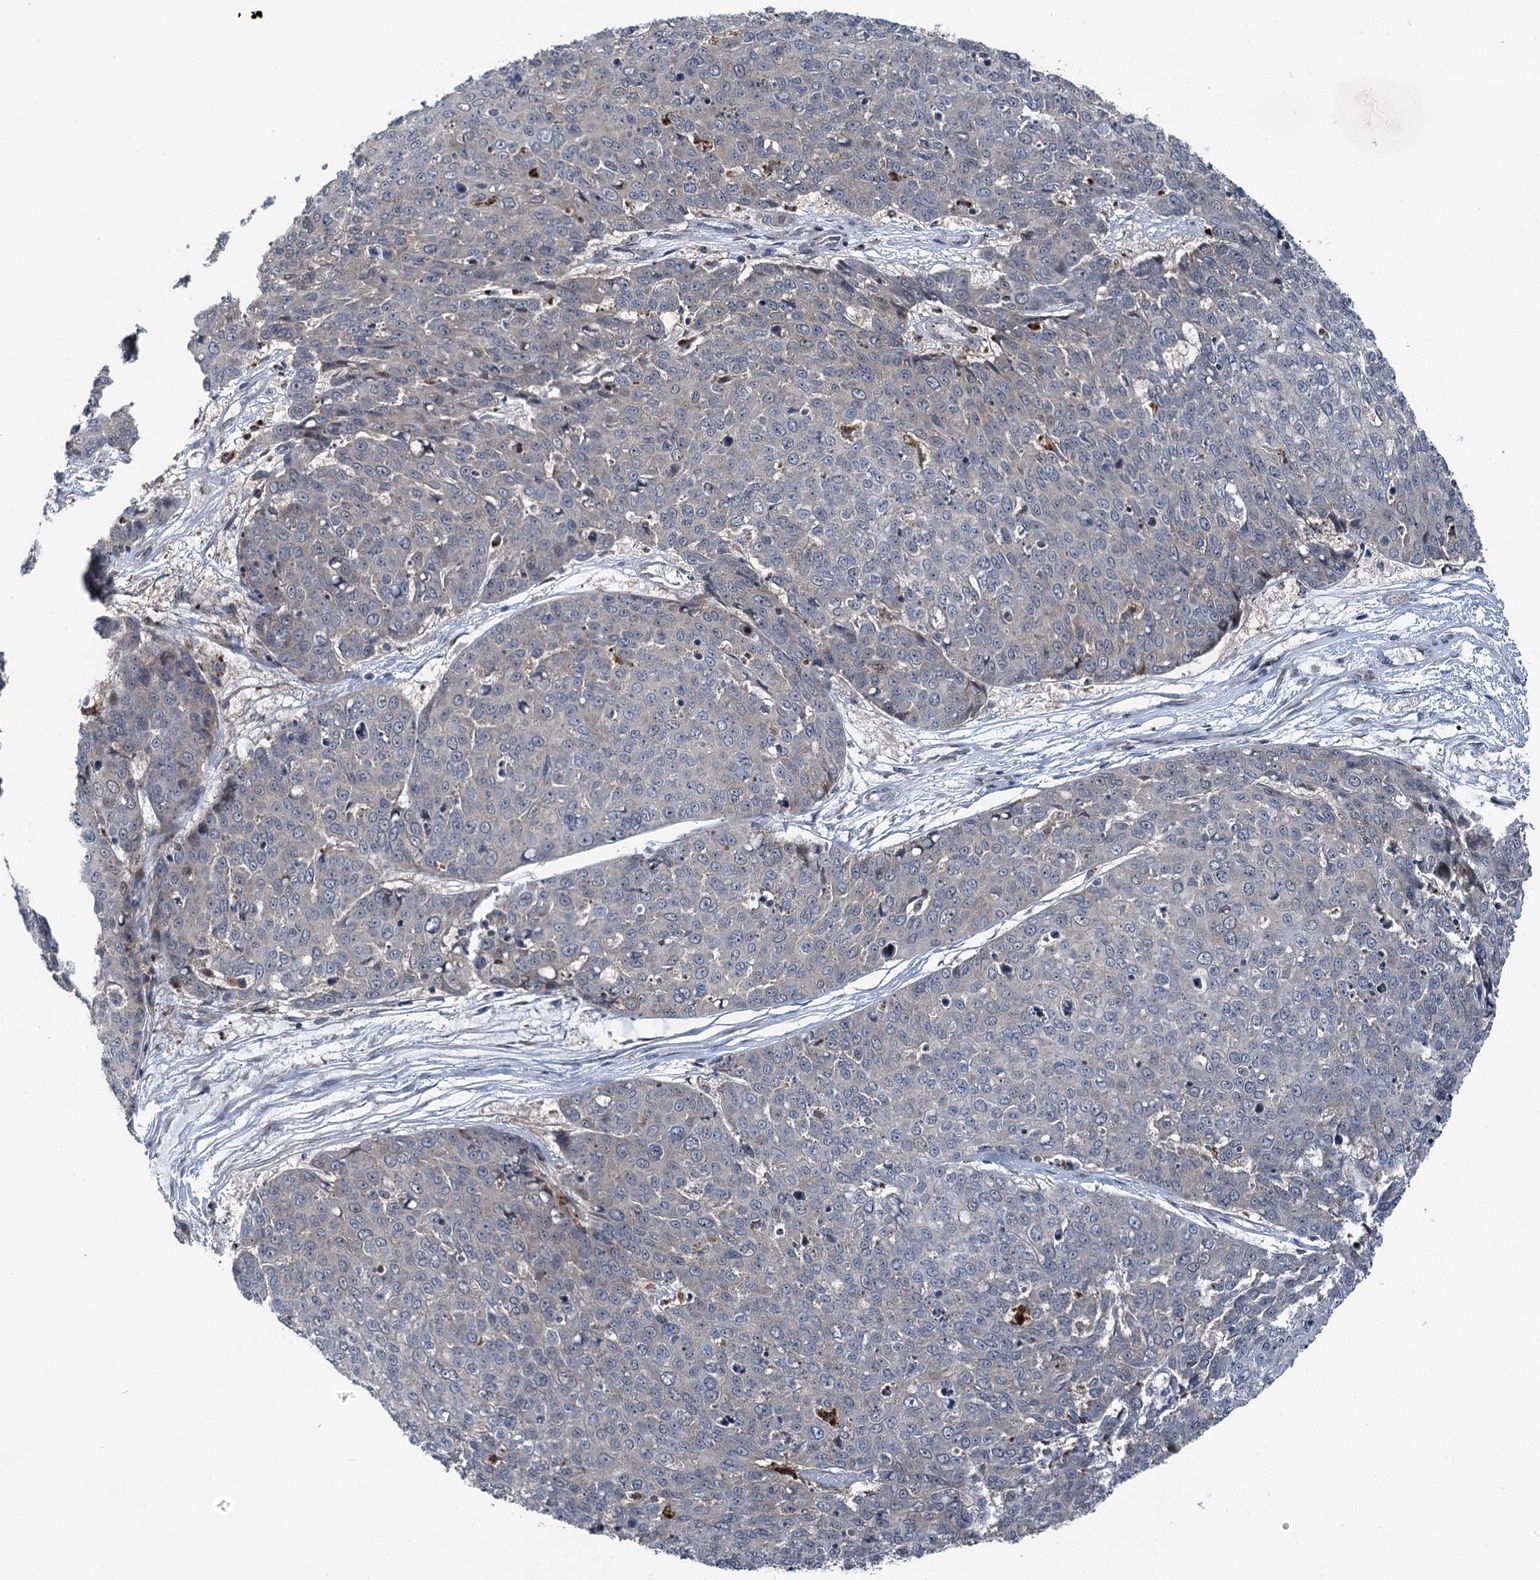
{"staining": {"intensity": "negative", "quantity": "none", "location": "none"}, "tissue": "skin cancer", "cell_type": "Tumor cells", "image_type": "cancer", "snomed": [{"axis": "morphology", "description": "Squamous cell carcinoma, NOS"}, {"axis": "topography", "description": "Skin"}], "caption": "A high-resolution image shows immunohistochemistry staining of skin squamous cell carcinoma, which reveals no significant positivity in tumor cells.", "gene": "POLR1D", "patient": {"sex": "male", "age": 71}}